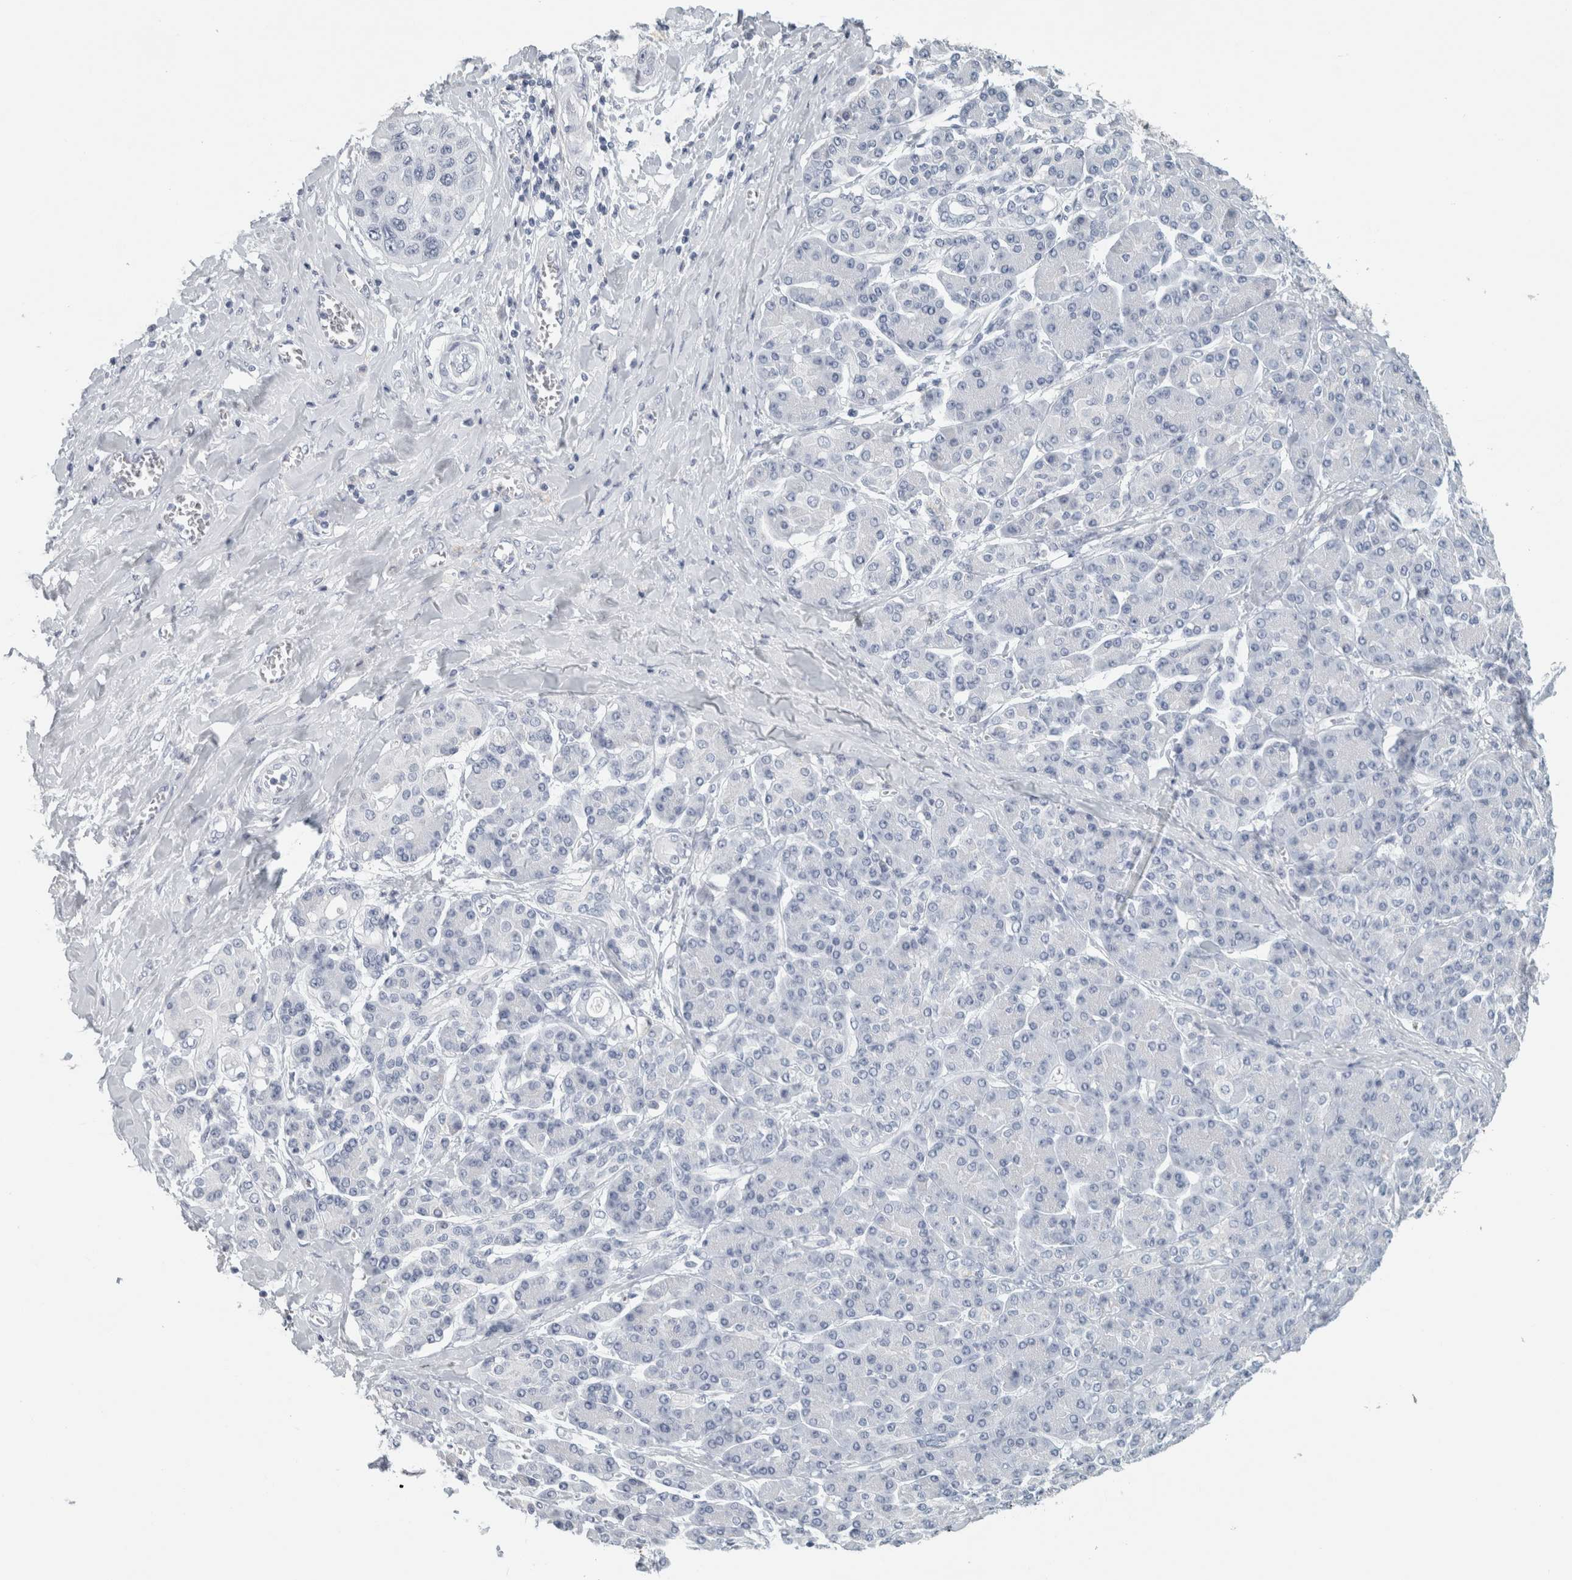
{"staining": {"intensity": "negative", "quantity": "none", "location": "none"}, "tissue": "pancreatic cancer", "cell_type": "Tumor cells", "image_type": "cancer", "snomed": [{"axis": "morphology", "description": "Adenocarcinoma, NOS"}, {"axis": "topography", "description": "Pancreas"}], "caption": "The immunohistochemistry histopathology image has no significant staining in tumor cells of pancreatic cancer (adenocarcinoma) tissue. (Brightfield microscopy of DAB IHC at high magnification).", "gene": "TSPAN8", "patient": {"sex": "female", "age": 70}}